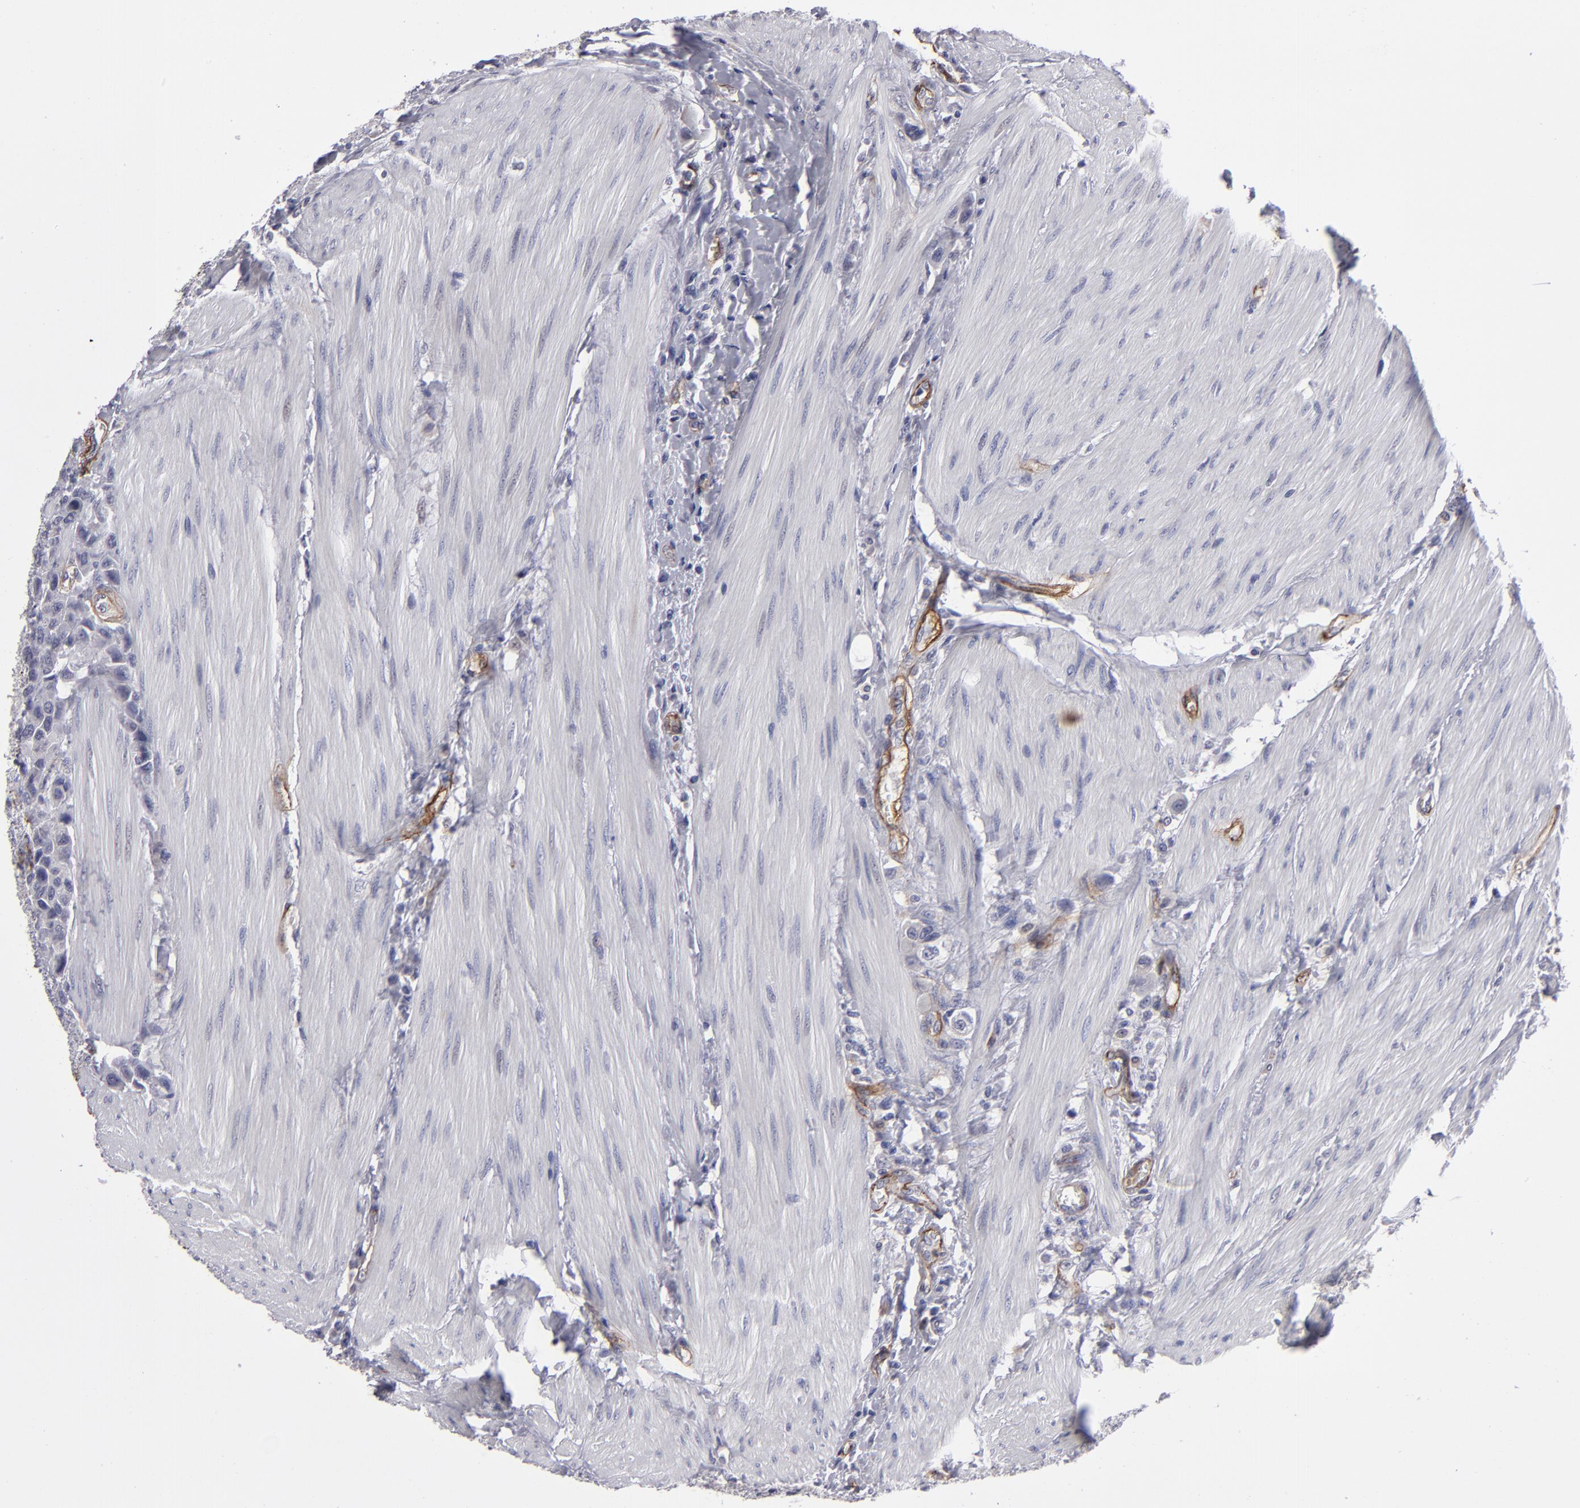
{"staining": {"intensity": "negative", "quantity": "none", "location": "none"}, "tissue": "urothelial cancer", "cell_type": "Tumor cells", "image_type": "cancer", "snomed": [{"axis": "morphology", "description": "Urothelial carcinoma, High grade"}, {"axis": "topography", "description": "Urinary bladder"}], "caption": "A photomicrograph of human urothelial cancer is negative for staining in tumor cells.", "gene": "ZNF175", "patient": {"sex": "male", "age": 50}}